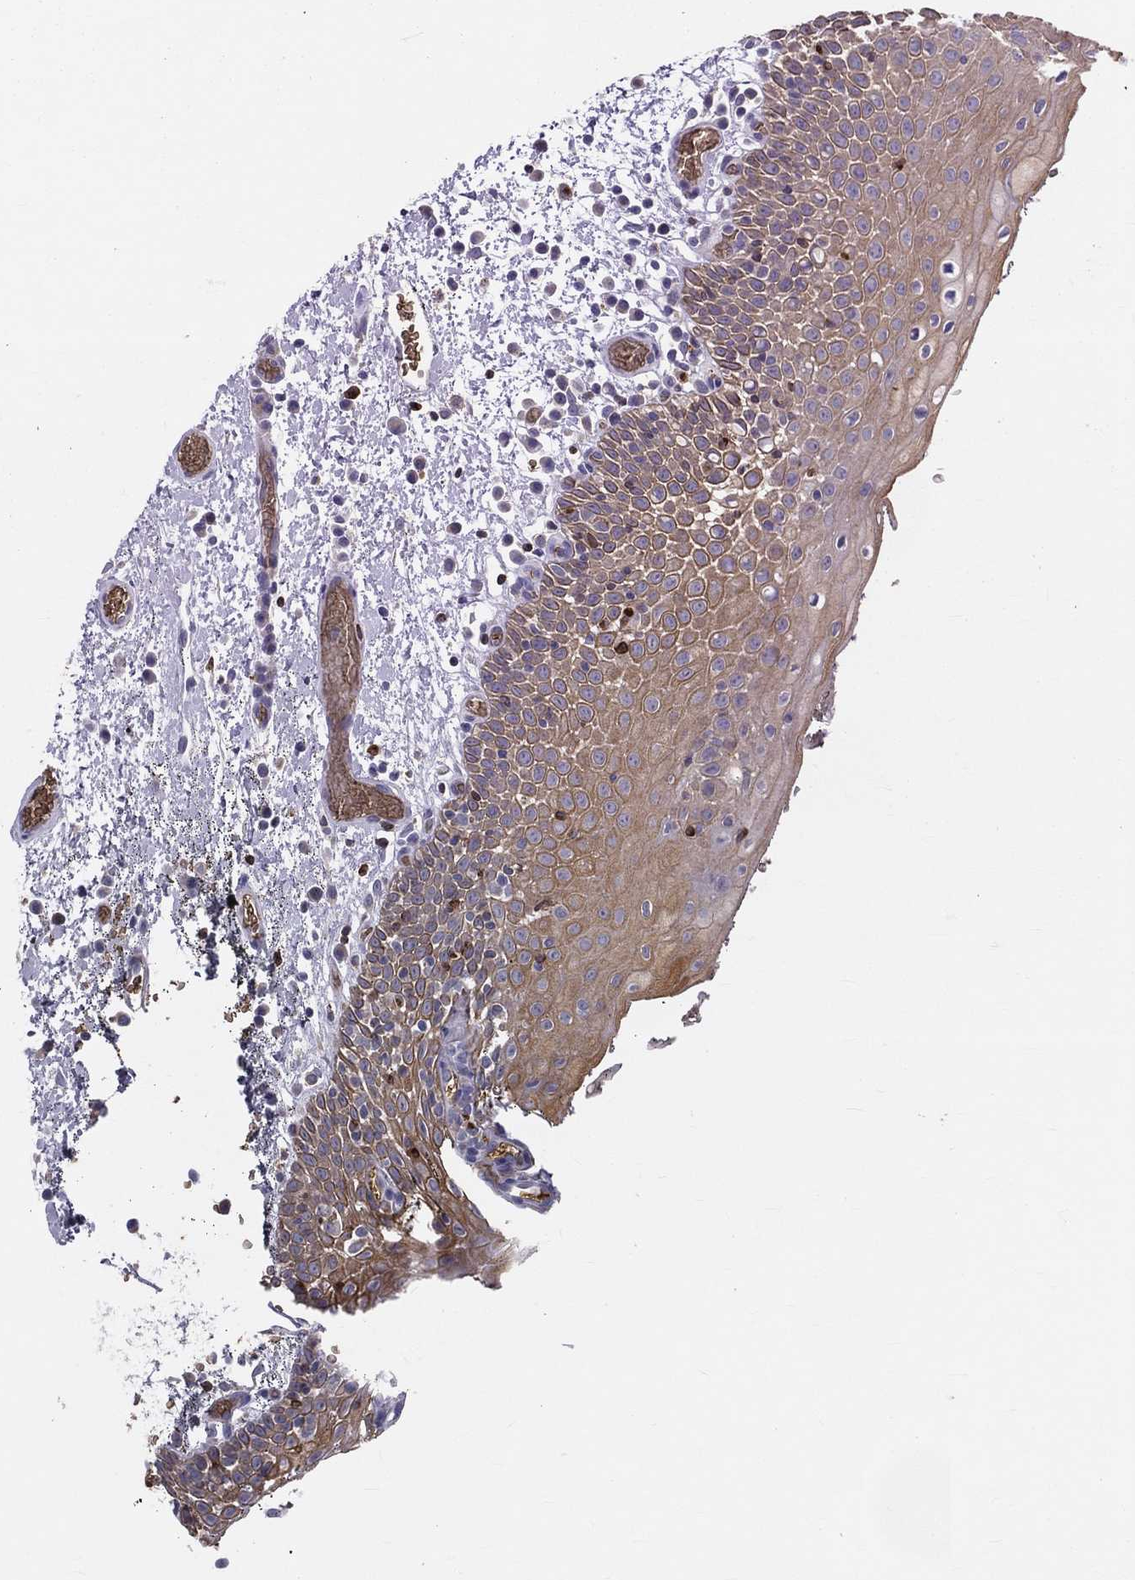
{"staining": {"intensity": "moderate", "quantity": ">75%", "location": "cytoplasmic/membranous"}, "tissue": "oral mucosa", "cell_type": "Squamous epithelial cells", "image_type": "normal", "snomed": [{"axis": "morphology", "description": "Normal tissue, NOS"}, {"axis": "morphology", "description": "Squamous cell carcinoma, NOS"}, {"axis": "topography", "description": "Oral tissue"}, {"axis": "topography", "description": "Tounge, NOS"}, {"axis": "topography", "description": "Head-Neck"}], "caption": "DAB immunohistochemical staining of benign oral mucosa displays moderate cytoplasmic/membranous protein staining in about >75% of squamous epithelial cells.", "gene": "CTSW", "patient": {"sex": "female", "age": 80}}